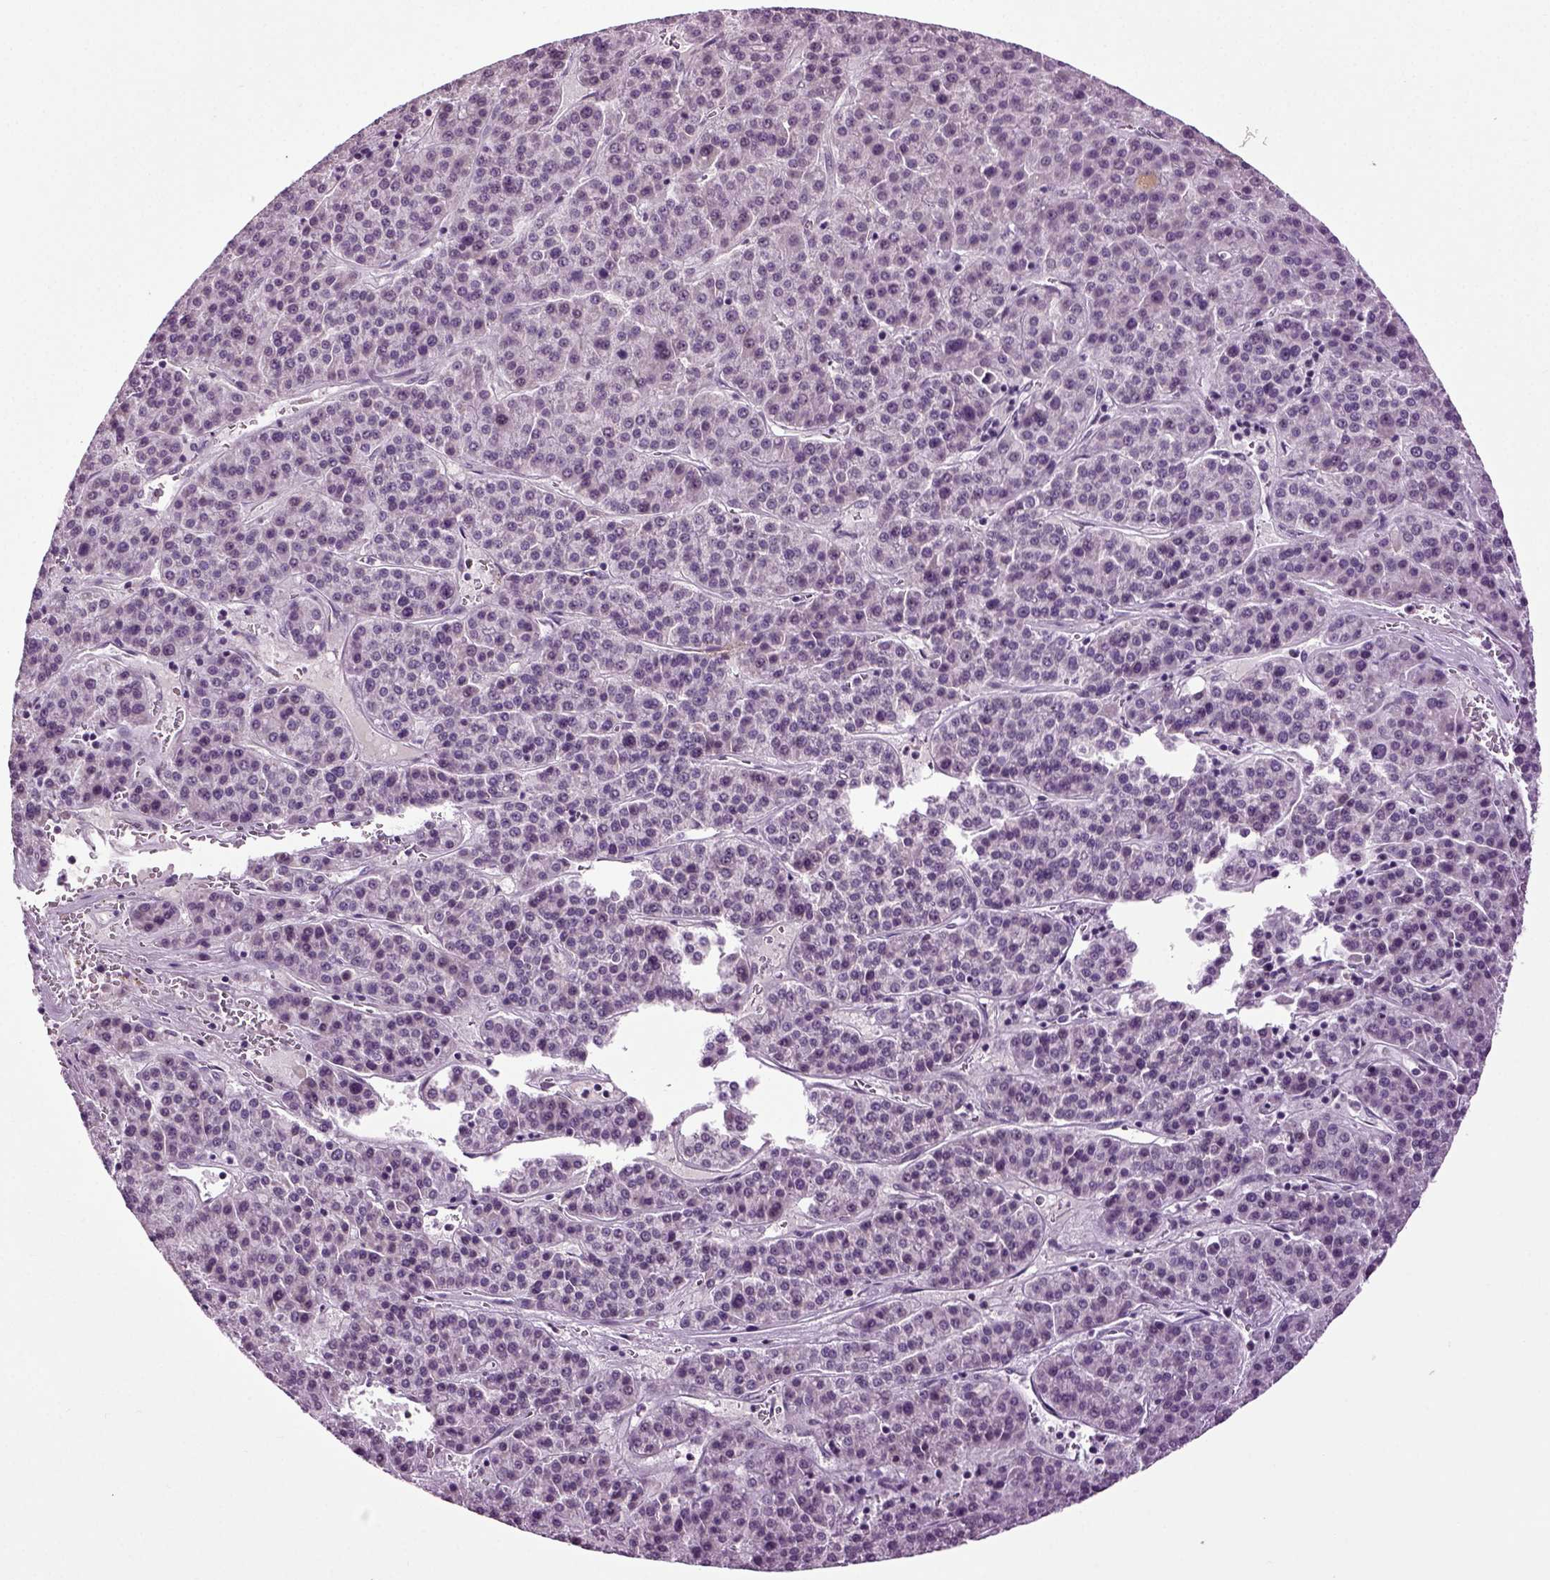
{"staining": {"intensity": "negative", "quantity": "none", "location": "none"}, "tissue": "liver cancer", "cell_type": "Tumor cells", "image_type": "cancer", "snomed": [{"axis": "morphology", "description": "Carcinoma, Hepatocellular, NOS"}, {"axis": "topography", "description": "Liver"}], "caption": "Immunohistochemistry (IHC) histopathology image of liver cancer (hepatocellular carcinoma) stained for a protein (brown), which demonstrates no expression in tumor cells.", "gene": "SPATA17", "patient": {"sex": "female", "age": 58}}